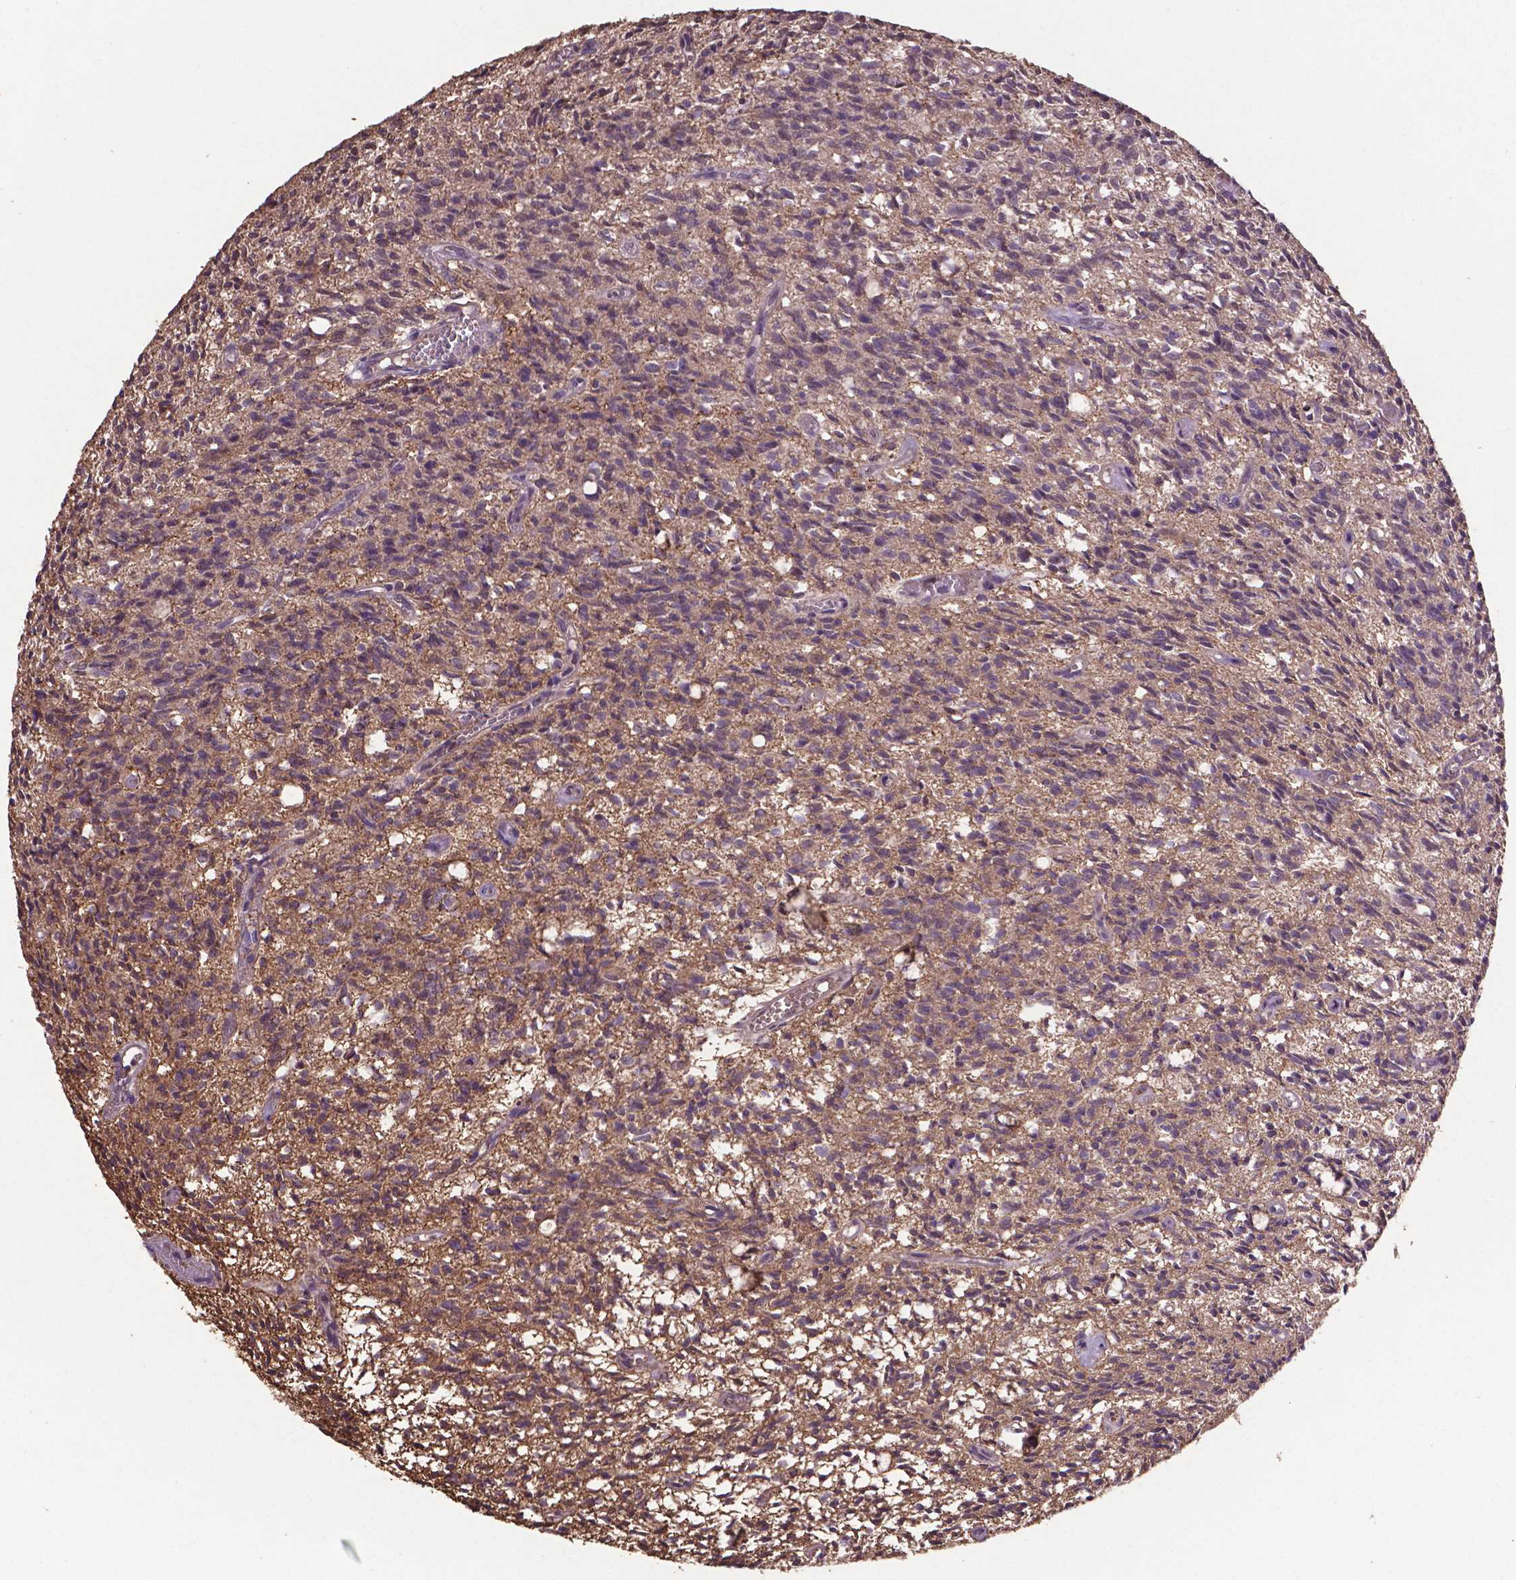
{"staining": {"intensity": "weak", "quantity": ">75%", "location": "cytoplasmic/membranous"}, "tissue": "glioma", "cell_type": "Tumor cells", "image_type": "cancer", "snomed": [{"axis": "morphology", "description": "Glioma, malignant, Low grade"}, {"axis": "topography", "description": "Brain"}], "caption": "Human malignant glioma (low-grade) stained with a brown dye shows weak cytoplasmic/membranous positive expression in approximately >75% of tumor cells.", "gene": "DCAF1", "patient": {"sex": "male", "age": 64}}